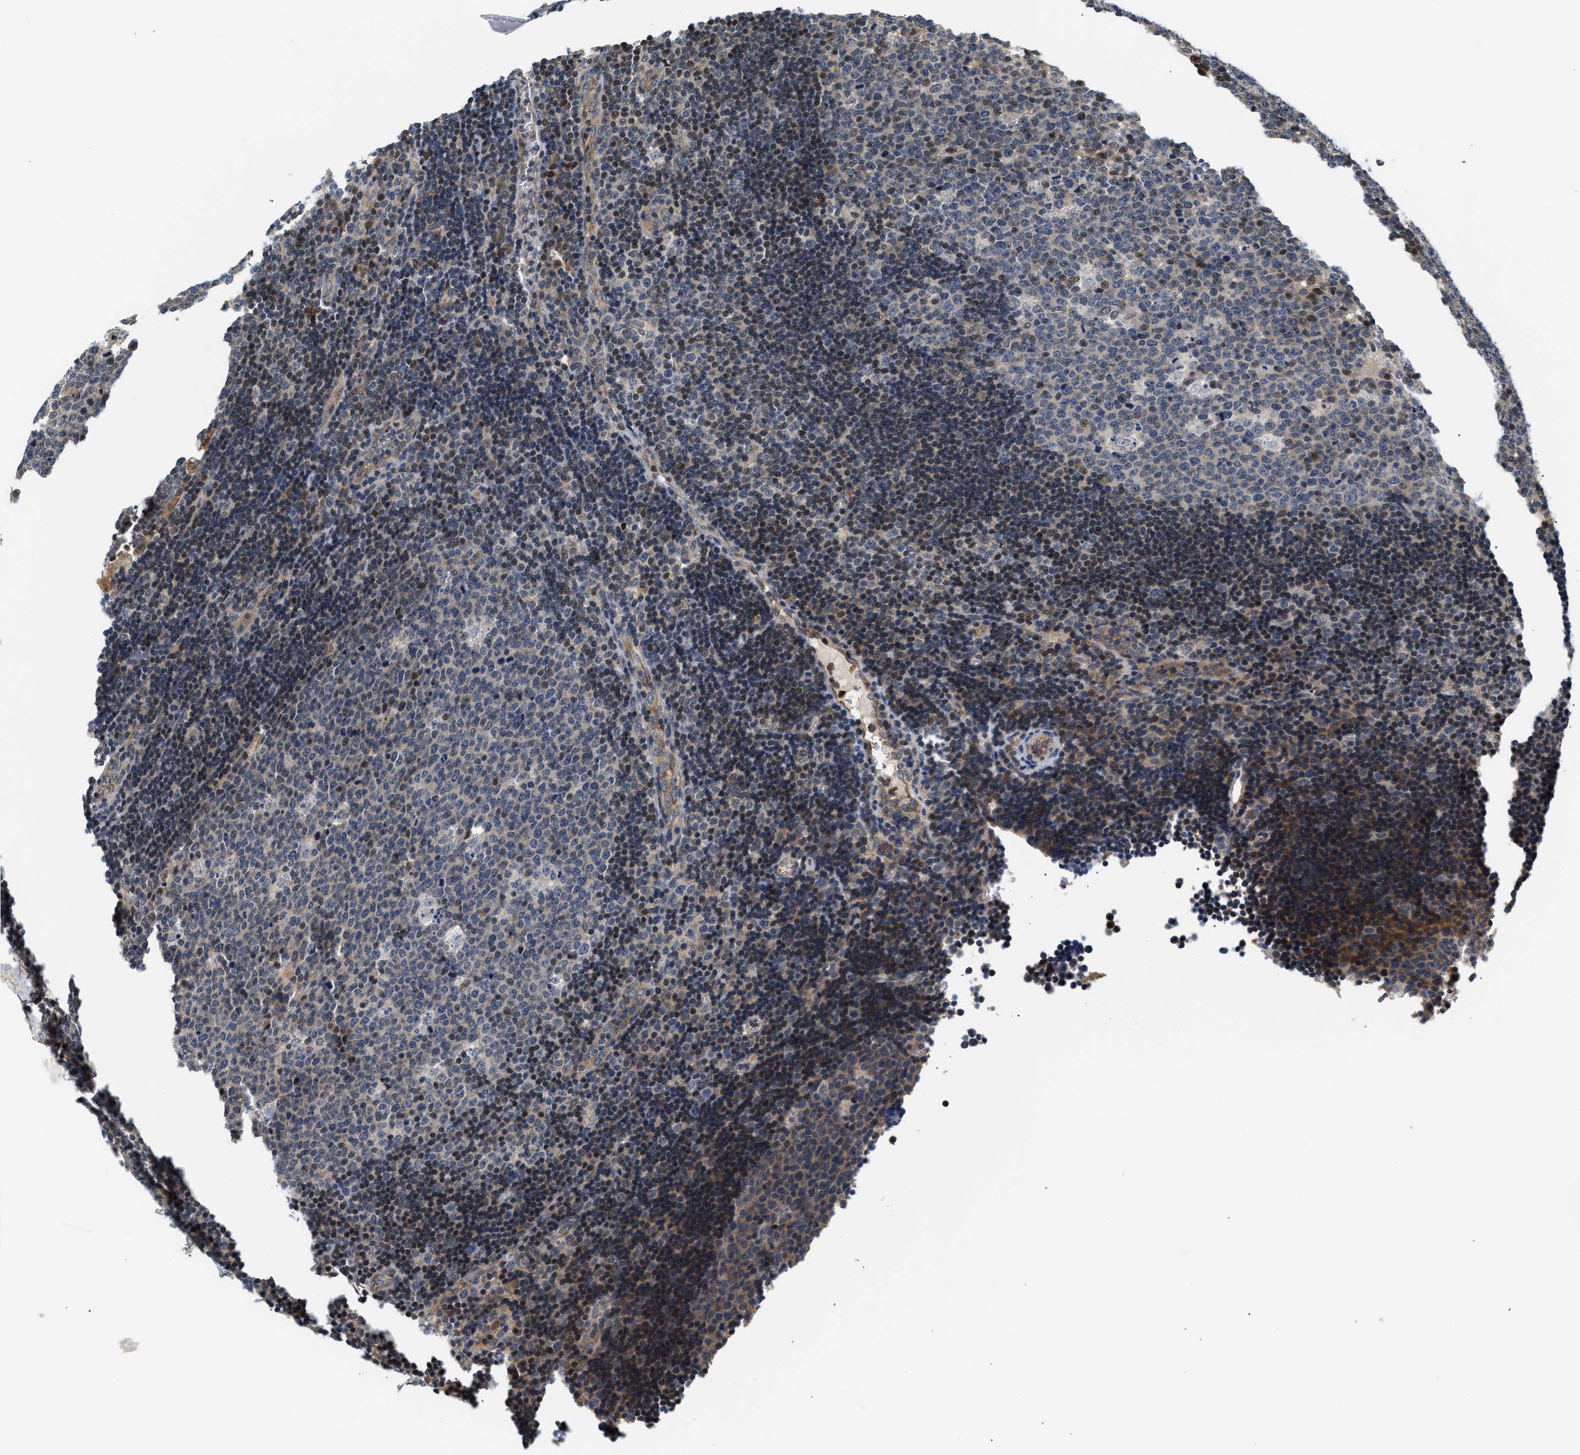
{"staining": {"intensity": "weak", "quantity": "<25%", "location": "cytoplasmic/membranous"}, "tissue": "lymph node", "cell_type": "Germinal center cells", "image_type": "normal", "snomed": [{"axis": "morphology", "description": "Normal tissue, NOS"}, {"axis": "topography", "description": "Lymph node"}, {"axis": "topography", "description": "Salivary gland"}], "caption": "Germinal center cells are negative for brown protein staining in benign lymph node. (DAB (3,3'-diaminobenzidine) IHC visualized using brightfield microscopy, high magnification).", "gene": "TNIP2", "patient": {"sex": "male", "age": 8}}